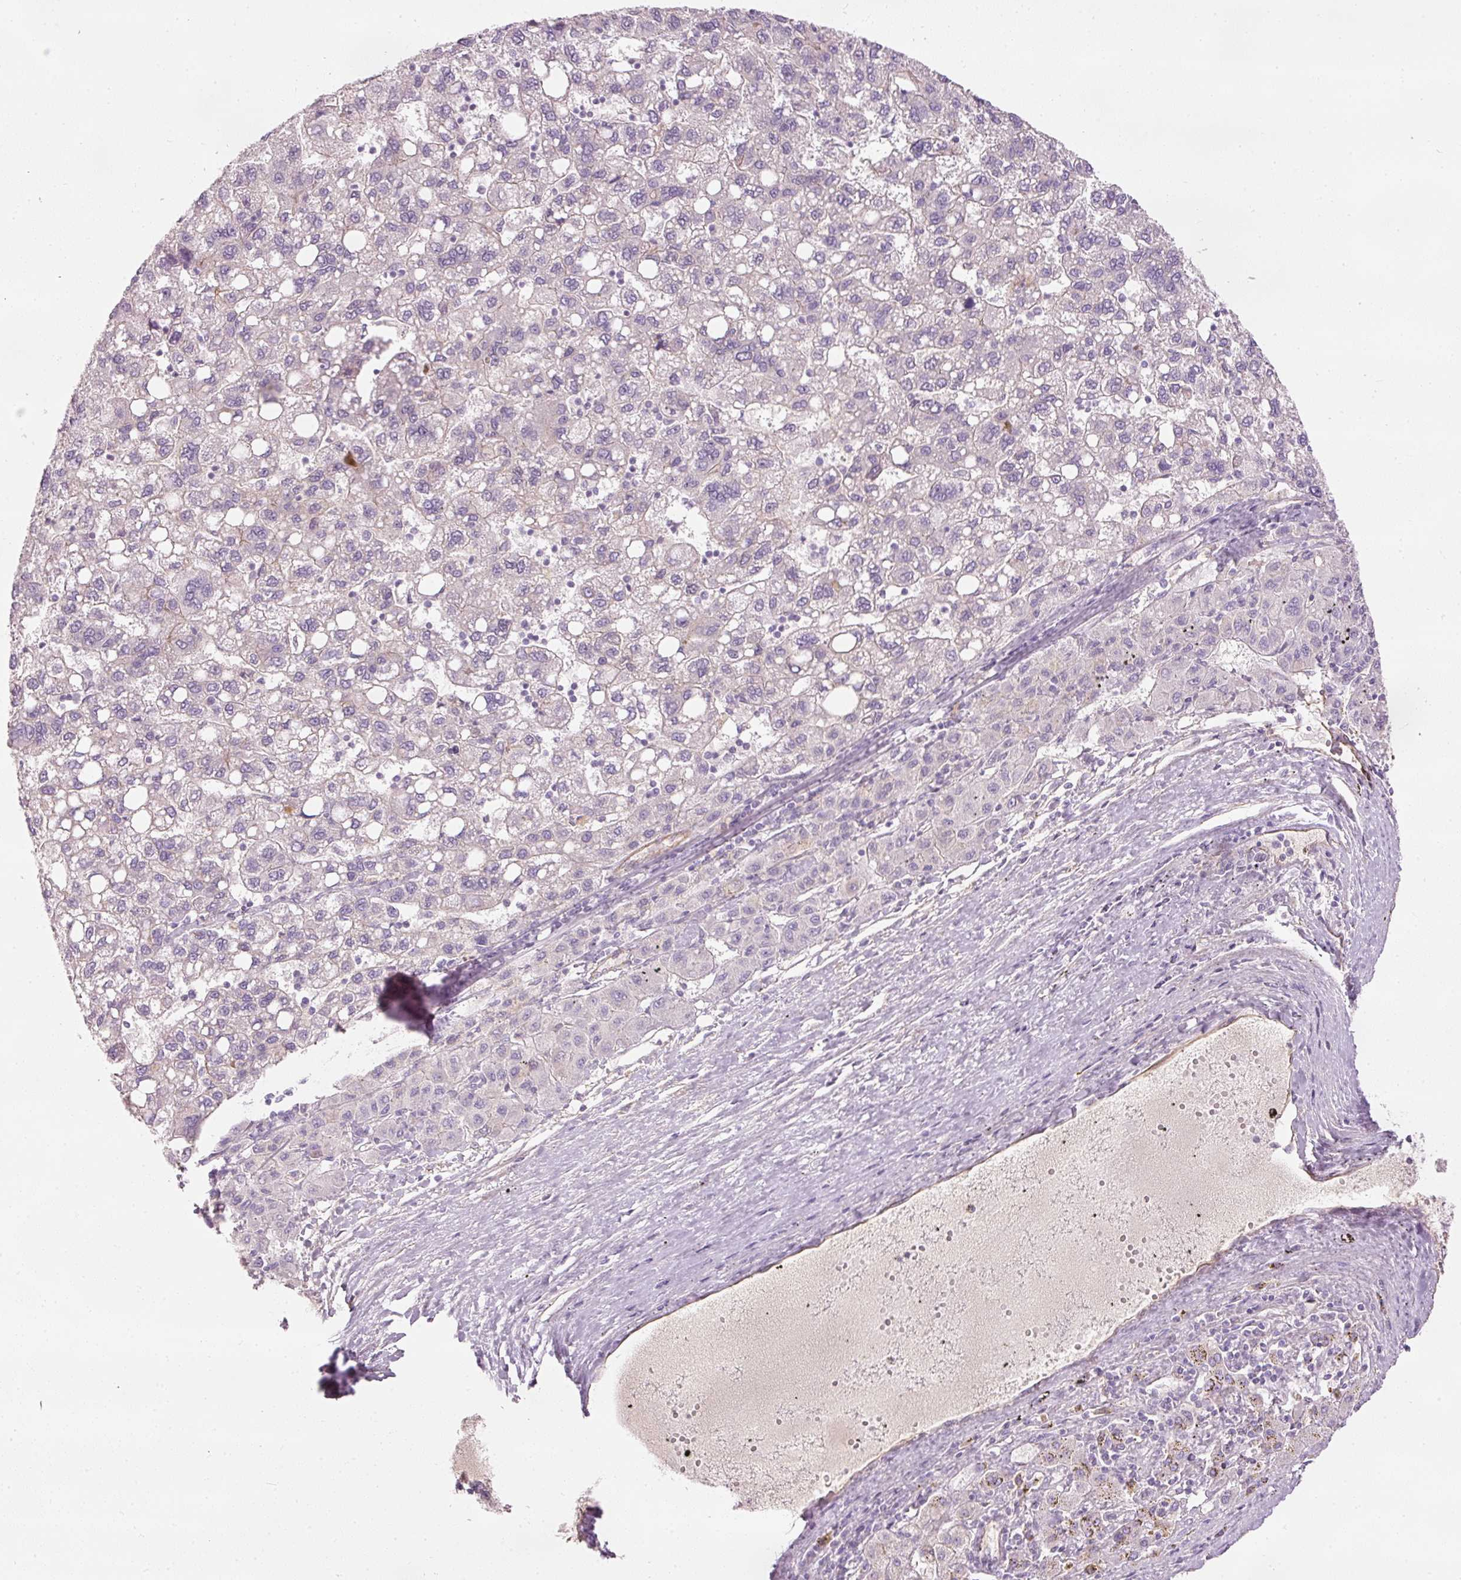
{"staining": {"intensity": "negative", "quantity": "none", "location": "none"}, "tissue": "liver cancer", "cell_type": "Tumor cells", "image_type": "cancer", "snomed": [{"axis": "morphology", "description": "Carcinoma, Hepatocellular, NOS"}, {"axis": "topography", "description": "Liver"}], "caption": "A high-resolution photomicrograph shows immunohistochemistry (IHC) staining of liver cancer (hepatocellular carcinoma), which exhibits no significant expression in tumor cells.", "gene": "OSR2", "patient": {"sex": "female", "age": 82}}